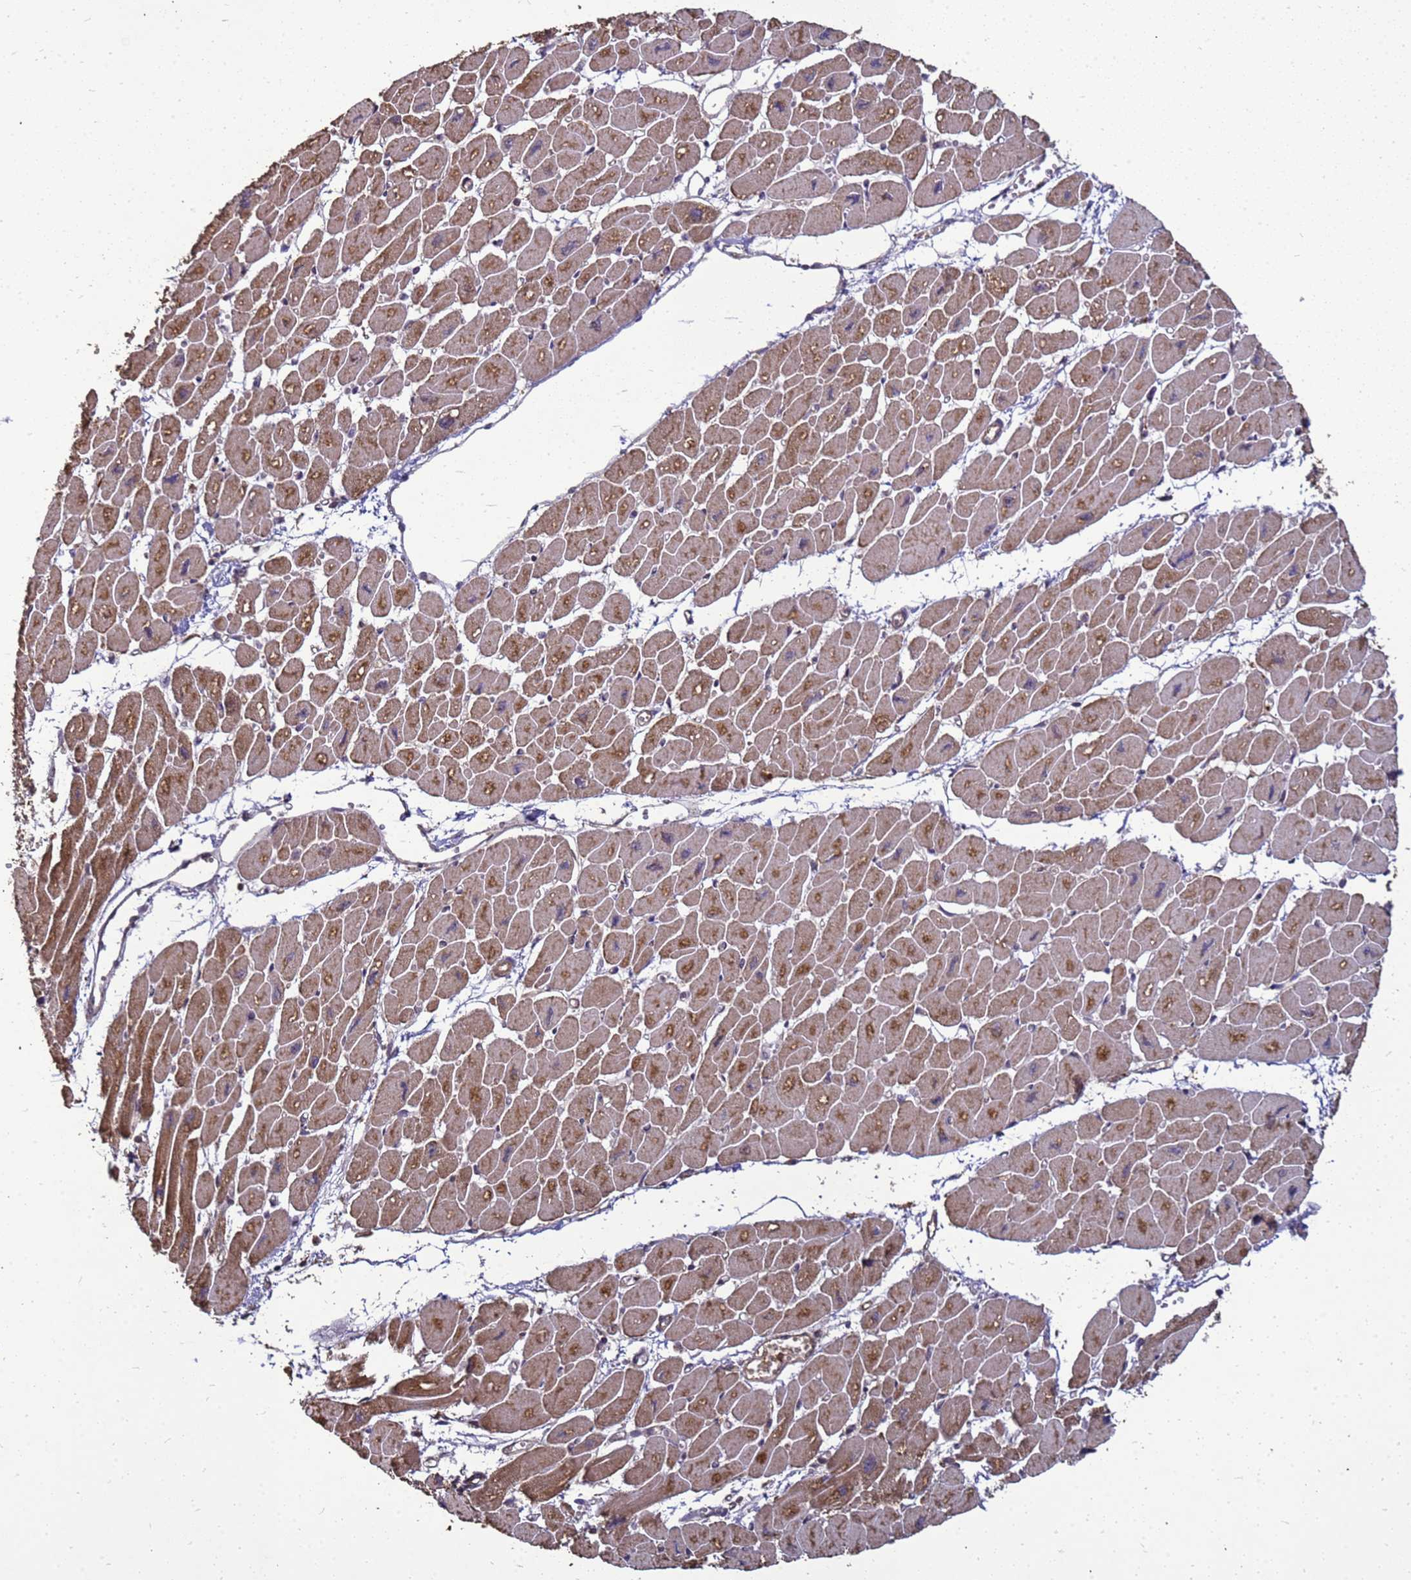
{"staining": {"intensity": "moderate", "quantity": ">75%", "location": "cytoplasmic/membranous,nuclear"}, "tissue": "heart muscle", "cell_type": "Cardiomyocytes", "image_type": "normal", "snomed": [{"axis": "morphology", "description": "Normal tissue, NOS"}, {"axis": "topography", "description": "Heart"}], "caption": "Moderate cytoplasmic/membranous,nuclear expression is identified in approximately >75% of cardiomyocytes in benign heart muscle.", "gene": "CRBN", "patient": {"sex": "female", "age": 54}}